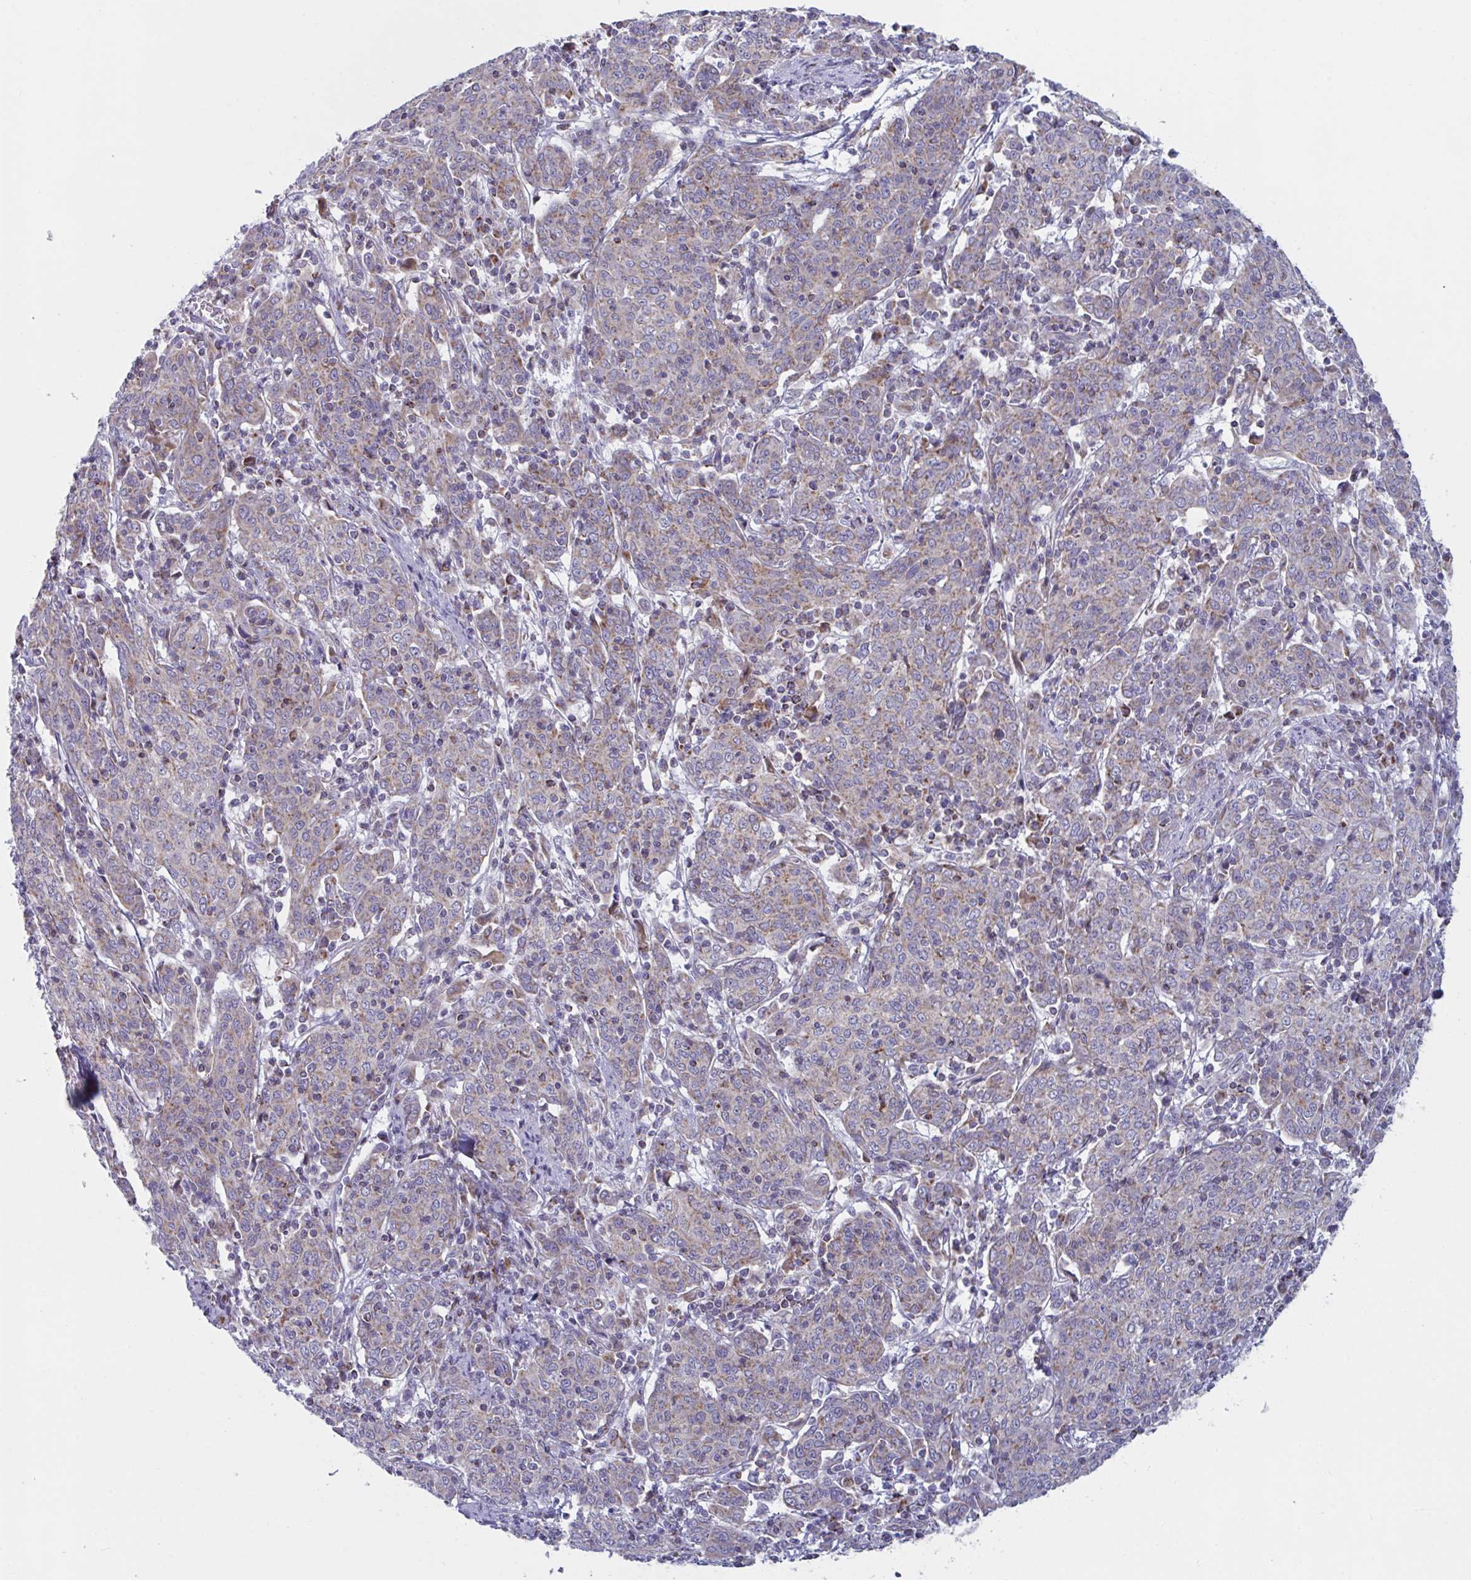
{"staining": {"intensity": "weak", "quantity": "25%-75%", "location": "cytoplasmic/membranous"}, "tissue": "cervical cancer", "cell_type": "Tumor cells", "image_type": "cancer", "snomed": [{"axis": "morphology", "description": "Squamous cell carcinoma, NOS"}, {"axis": "topography", "description": "Cervix"}], "caption": "Cervical cancer was stained to show a protein in brown. There is low levels of weak cytoplasmic/membranous staining in about 25%-75% of tumor cells. The staining was performed using DAB to visualize the protein expression in brown, while the nuclei were stained in blue with hematoxylin (Magnification: 20x).", "gene": "BCAT2", "patient": {"sex": "female", "age": 67}}